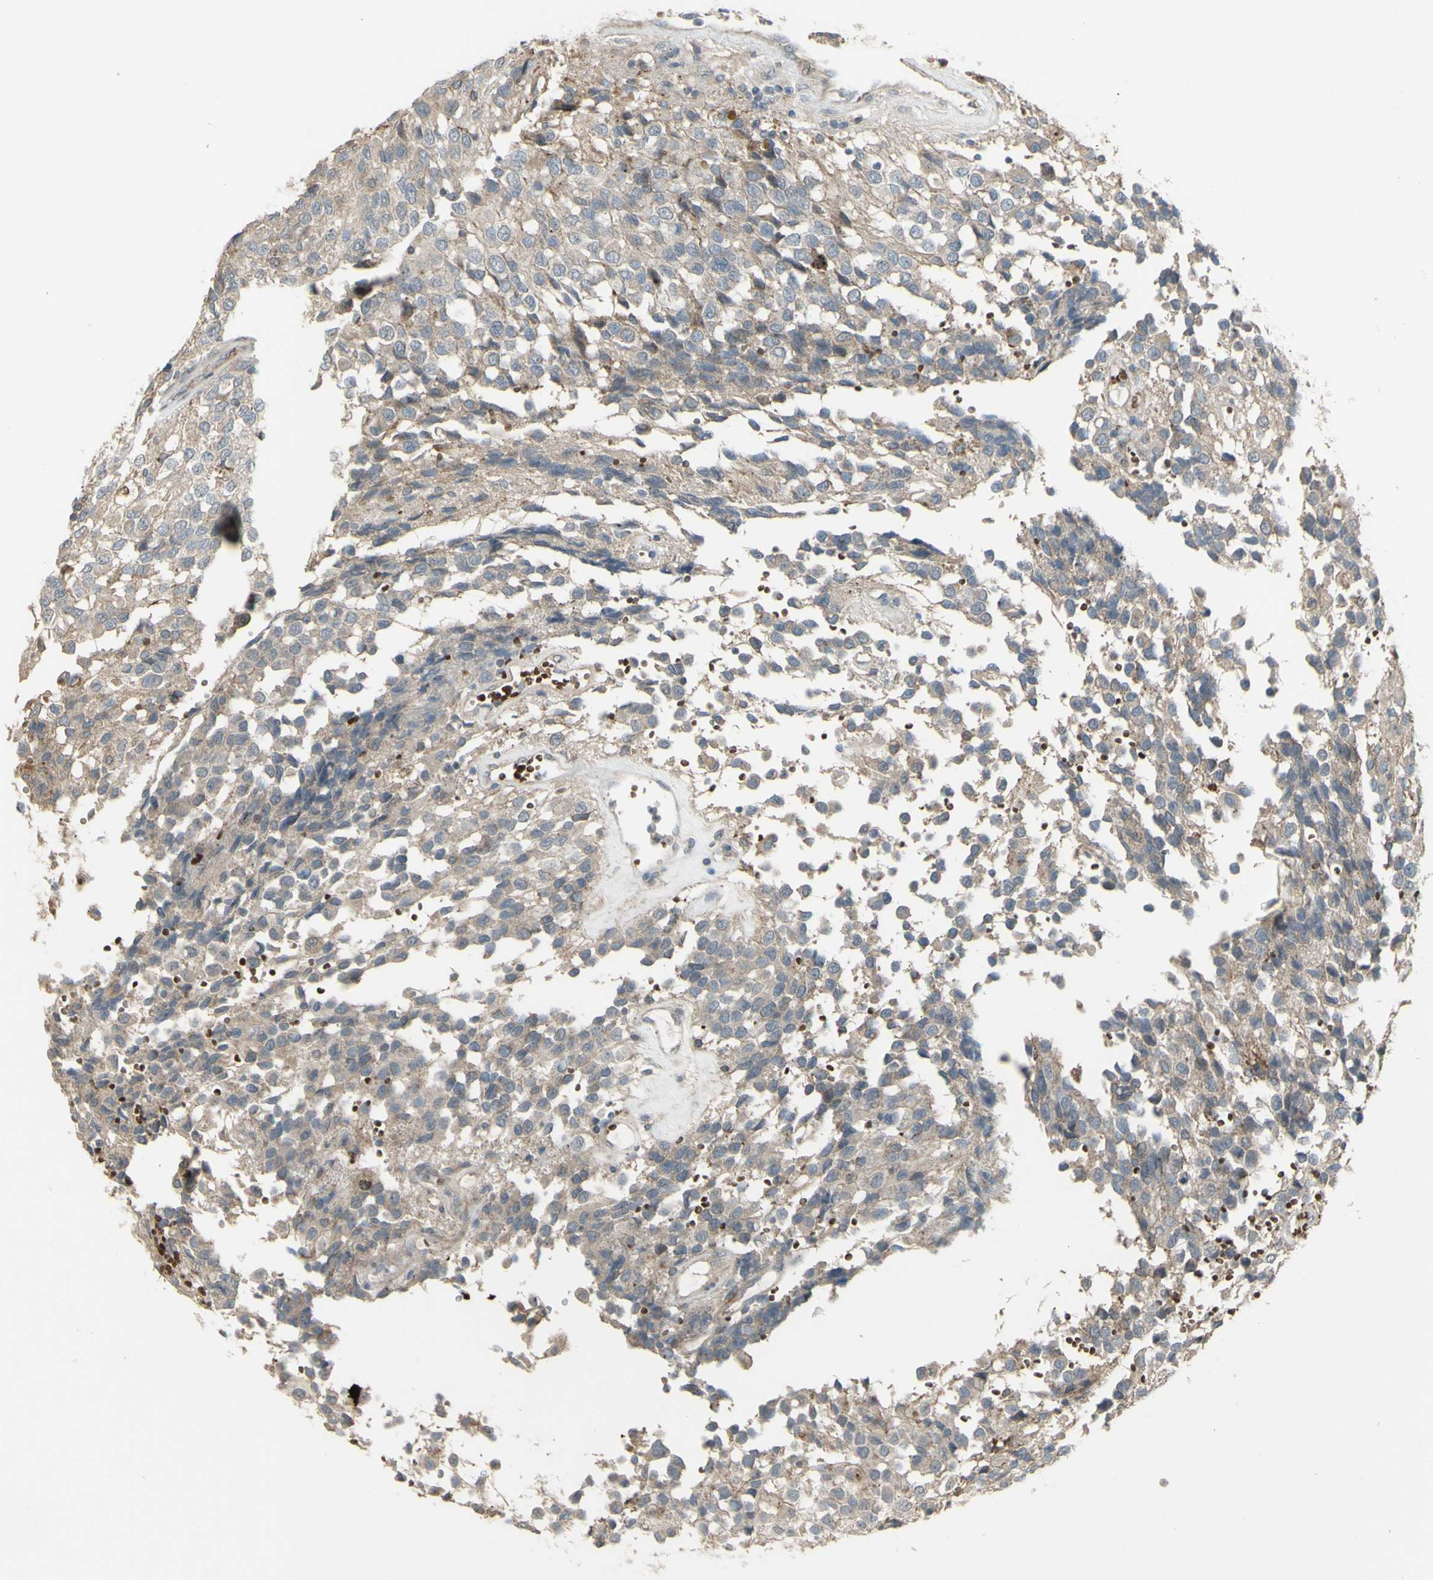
{"staining": {"intensity": "weak", "quantity": ">75%", "location": "cytoplasmic/membranous"}, "tissue": "glioma", "cell_type": "Tumor cells", "image_type": "cancer", "snomed": [{"axis": "morphology", "description": "Glioma, malignant, High grade"}, {"axis": "topography", "description": "Brain"}], "caption": "Protein expression analysis of human glioma reveals weak cytoplasmic/membranous staining in about >75% of tumor cells. Using DAB (3,3'-diaminobenzidine) (brown) and hematoxylin (blue) stains, captured at high magnification using brightfield microscopy.", "gene": "GRAMD1B", "patient": {"sex": "male", "age": 32}}